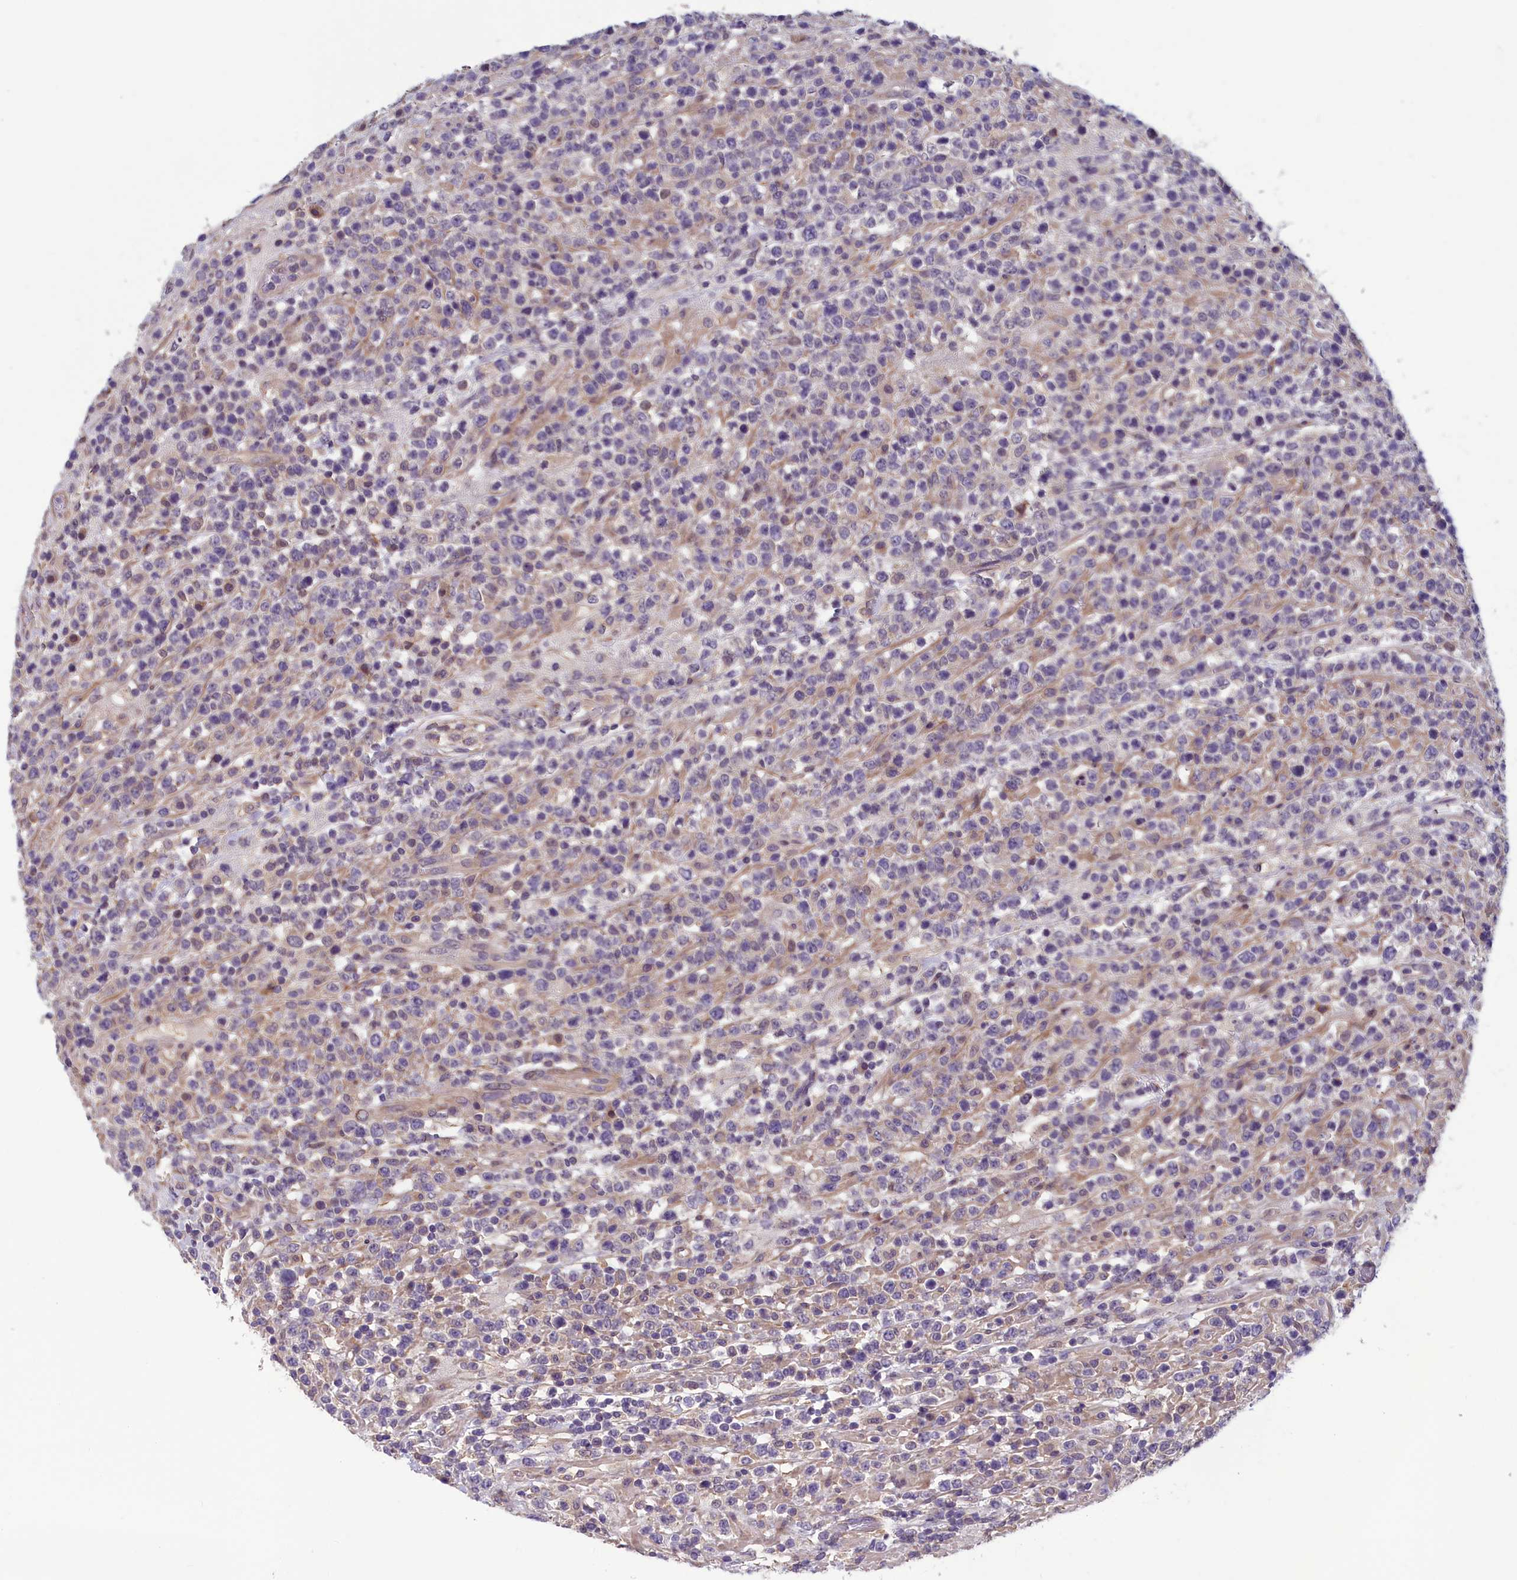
{"staining": {"intensity": "negative", "quantity": "none", "location": "none"}, "tissue": "lymphoma", "cell_type": "Tumor cells", "image_type": "cancer", "snomed": [{"axis": "morphology", "description": "Malignant lymphoma, non-Hodgkin's type, High grade"}, {"axis": "topography", "description": "Colon"}], "caption": "This is a image of IHC staining of high-grade malignant lymphoma, non-Hodgkin's type, which shows no expression in tumor cells.", "gene": "HECA", "patient": {"sex": "female", "age": 53}}